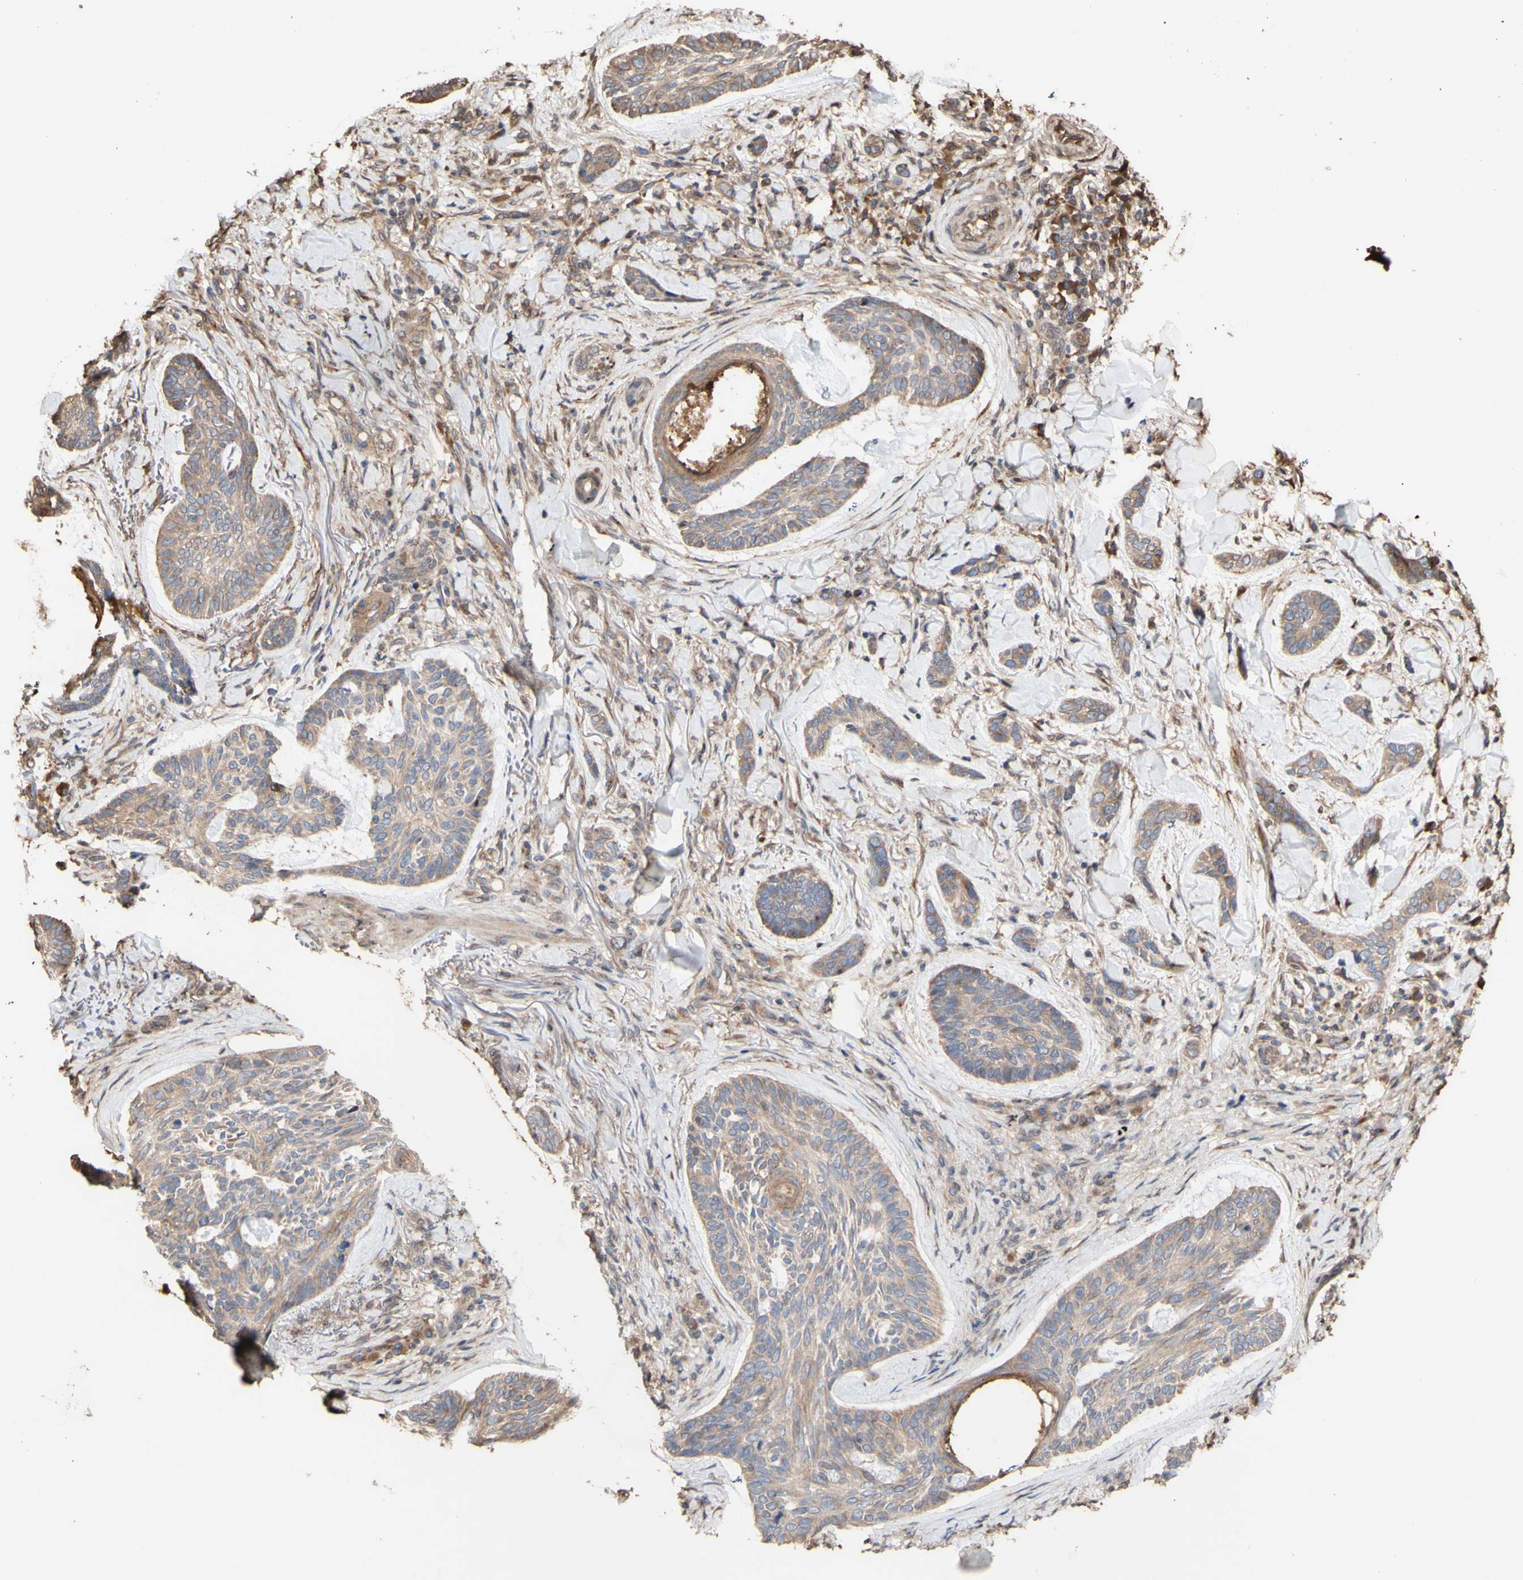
{"staining": {"intensity": "moderate", "quantity": ">75%", "location": "cytoplasmic/membranous"}, "tissue": "skin cancer", "cell_type": "Tumor cells", "image_type": "cancer", "snomed": [{"axis": "morphology", "description": "Basal cell carcinoma"}, {"axis": "topography", "description": "Skin"}], "caption": "Immunohistochemistry staining of skin cancer, which exhibits medium levels of moderate cytoplasmic/membranous expression in about >75% of tumor cells indicating moderate cytoplasmic/membranous protein positivity. The staining was performed using DAB (3,3'-diaminobenzidine) (brown) for protein detection and nuclei were counterstained in hematoxylin (blue).", "gene": "NECTIN3", "patient": {"sex": "male", "age": 43}}